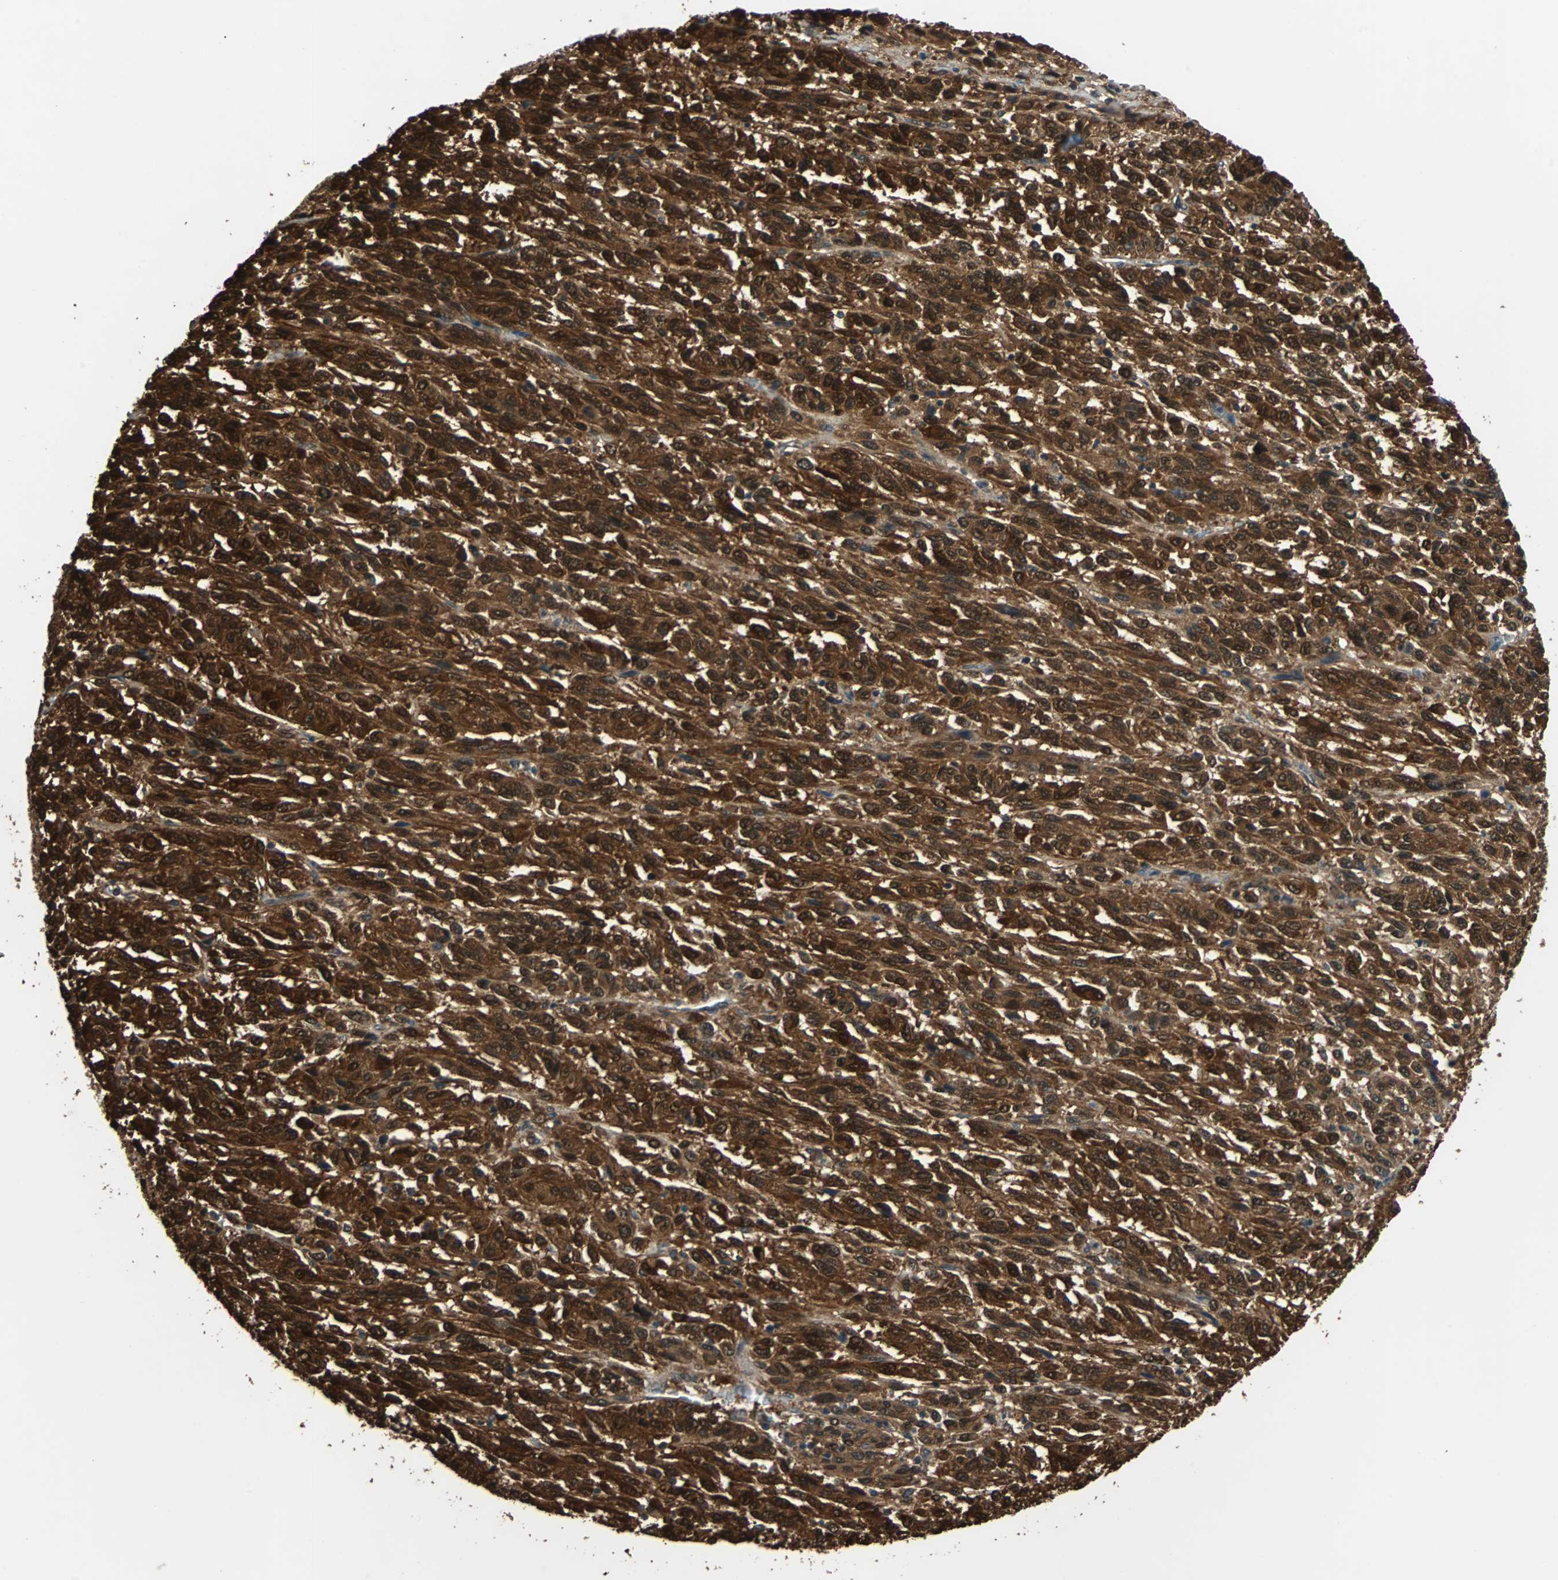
{"staining": {"intensity": "strong", "quantity": ">75%", "location": "cytoplasmic/membranous,nuclear"}, "tissue": "melanoma", "cell_type": "Tumor cells", "image_type": "cancer", "snomed": [{"axis": "morphology", "description": "Malignant melanoma, Metastatic site"}, {"axis": "topography", "description": "Lung"}], "caption": "Malignant melanoma (metastatic site) stained with a brown dye reveals strong cytoplasmic/membranous and nuclear positive staining in about >75% of tumor cells.", "gene": "PRDX6", "patient": {"sex": "male", "age": 64}}